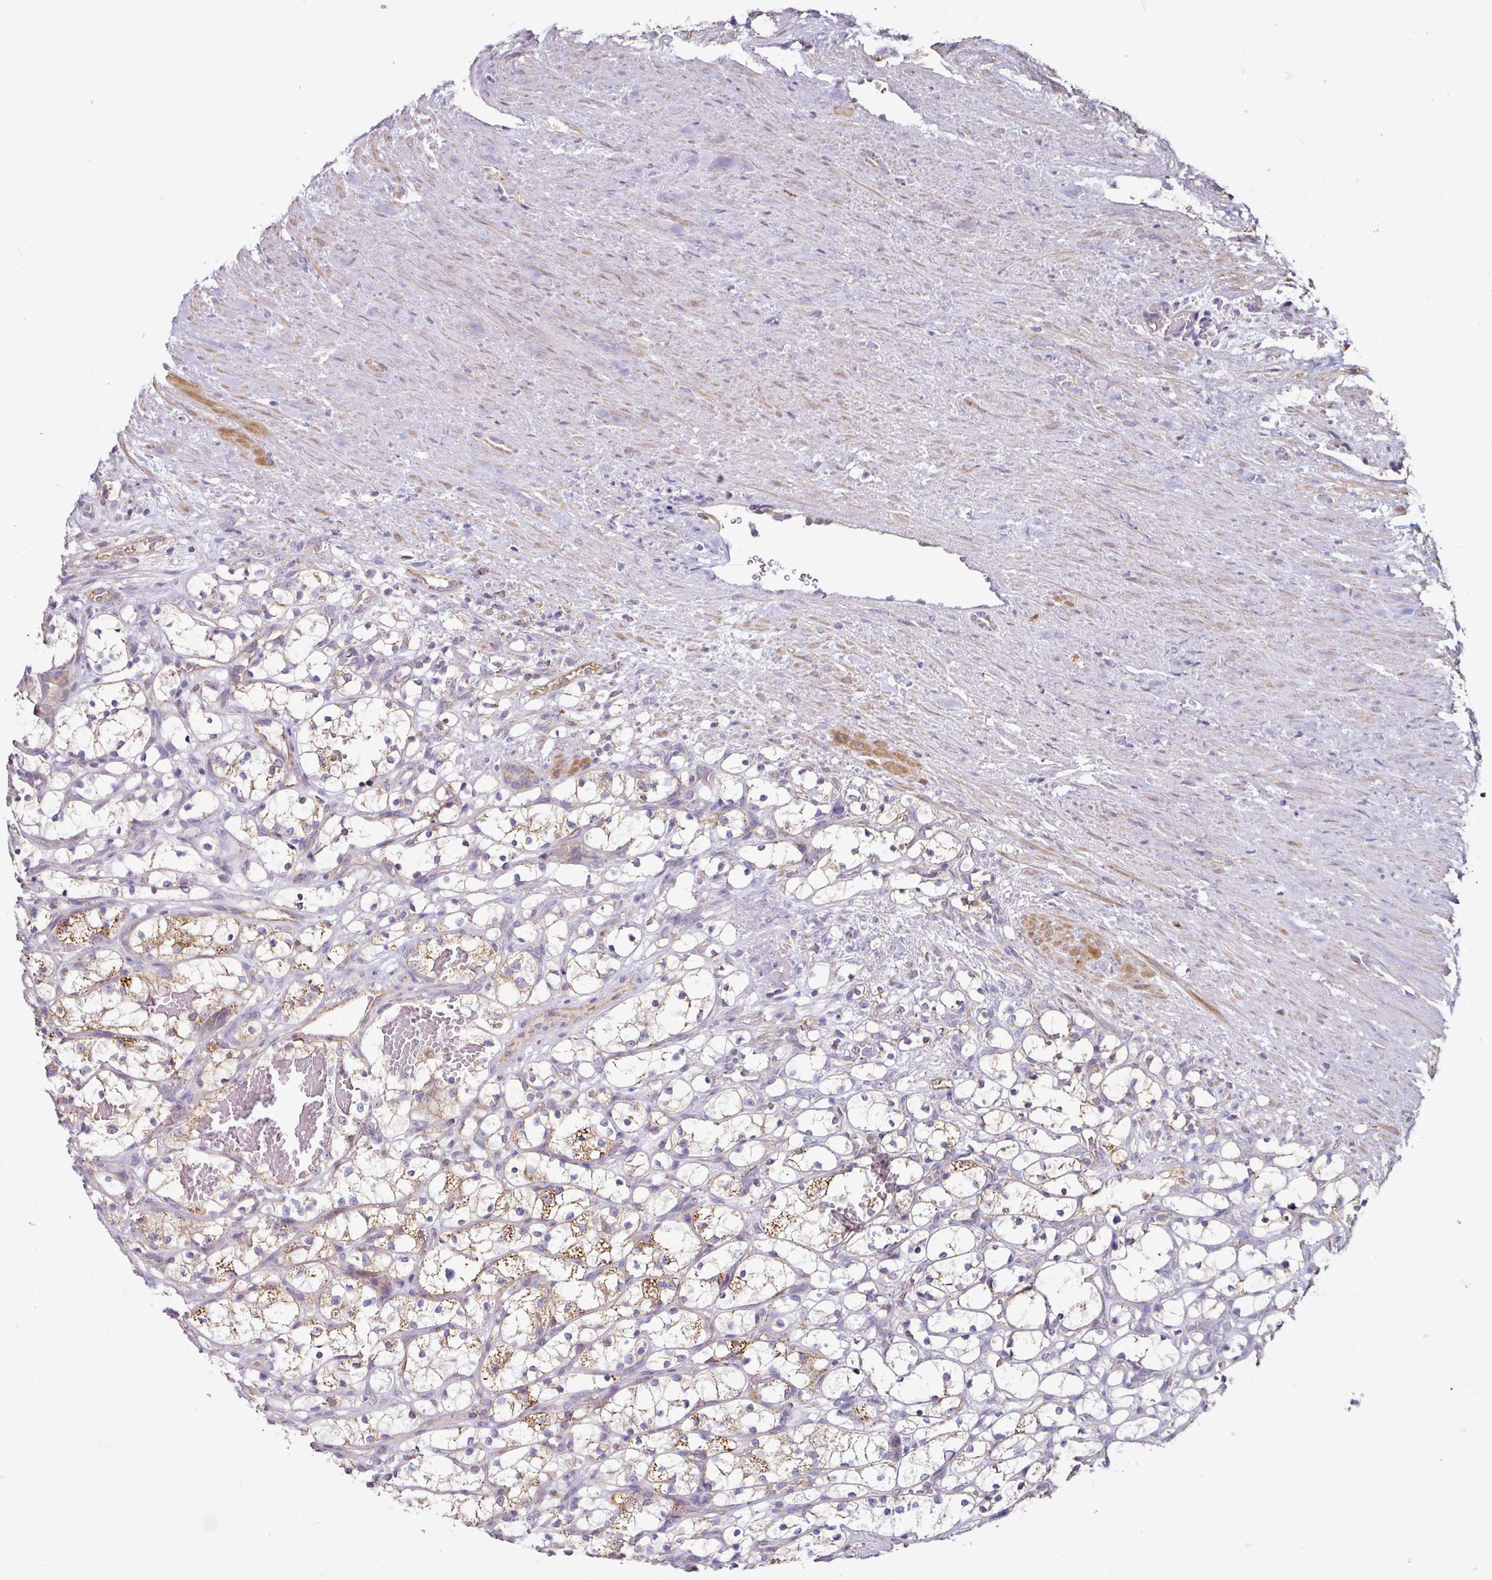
{"staining": {"intensity": "moderate", "quantity": "<25%", "location": "cytoplasmic/membranous"}, "tissue": "renal cancer", "cell_type": "Tumor cells", "image_type": "cancer", "snomed": [{"axis": "morphology", "description": "Adenocarcinoma, NOS"}, {"axis": "topography", "description": "Kidney"}], "caption": "Renal cancer (adenocarcinoma) stained for a protein (brown) displays moderate cytoplasmic/membranous positive positivity in about <25% of tumor cells.", "gene": "OR2D3", "patient": {"sex": "female", "age": 69}}